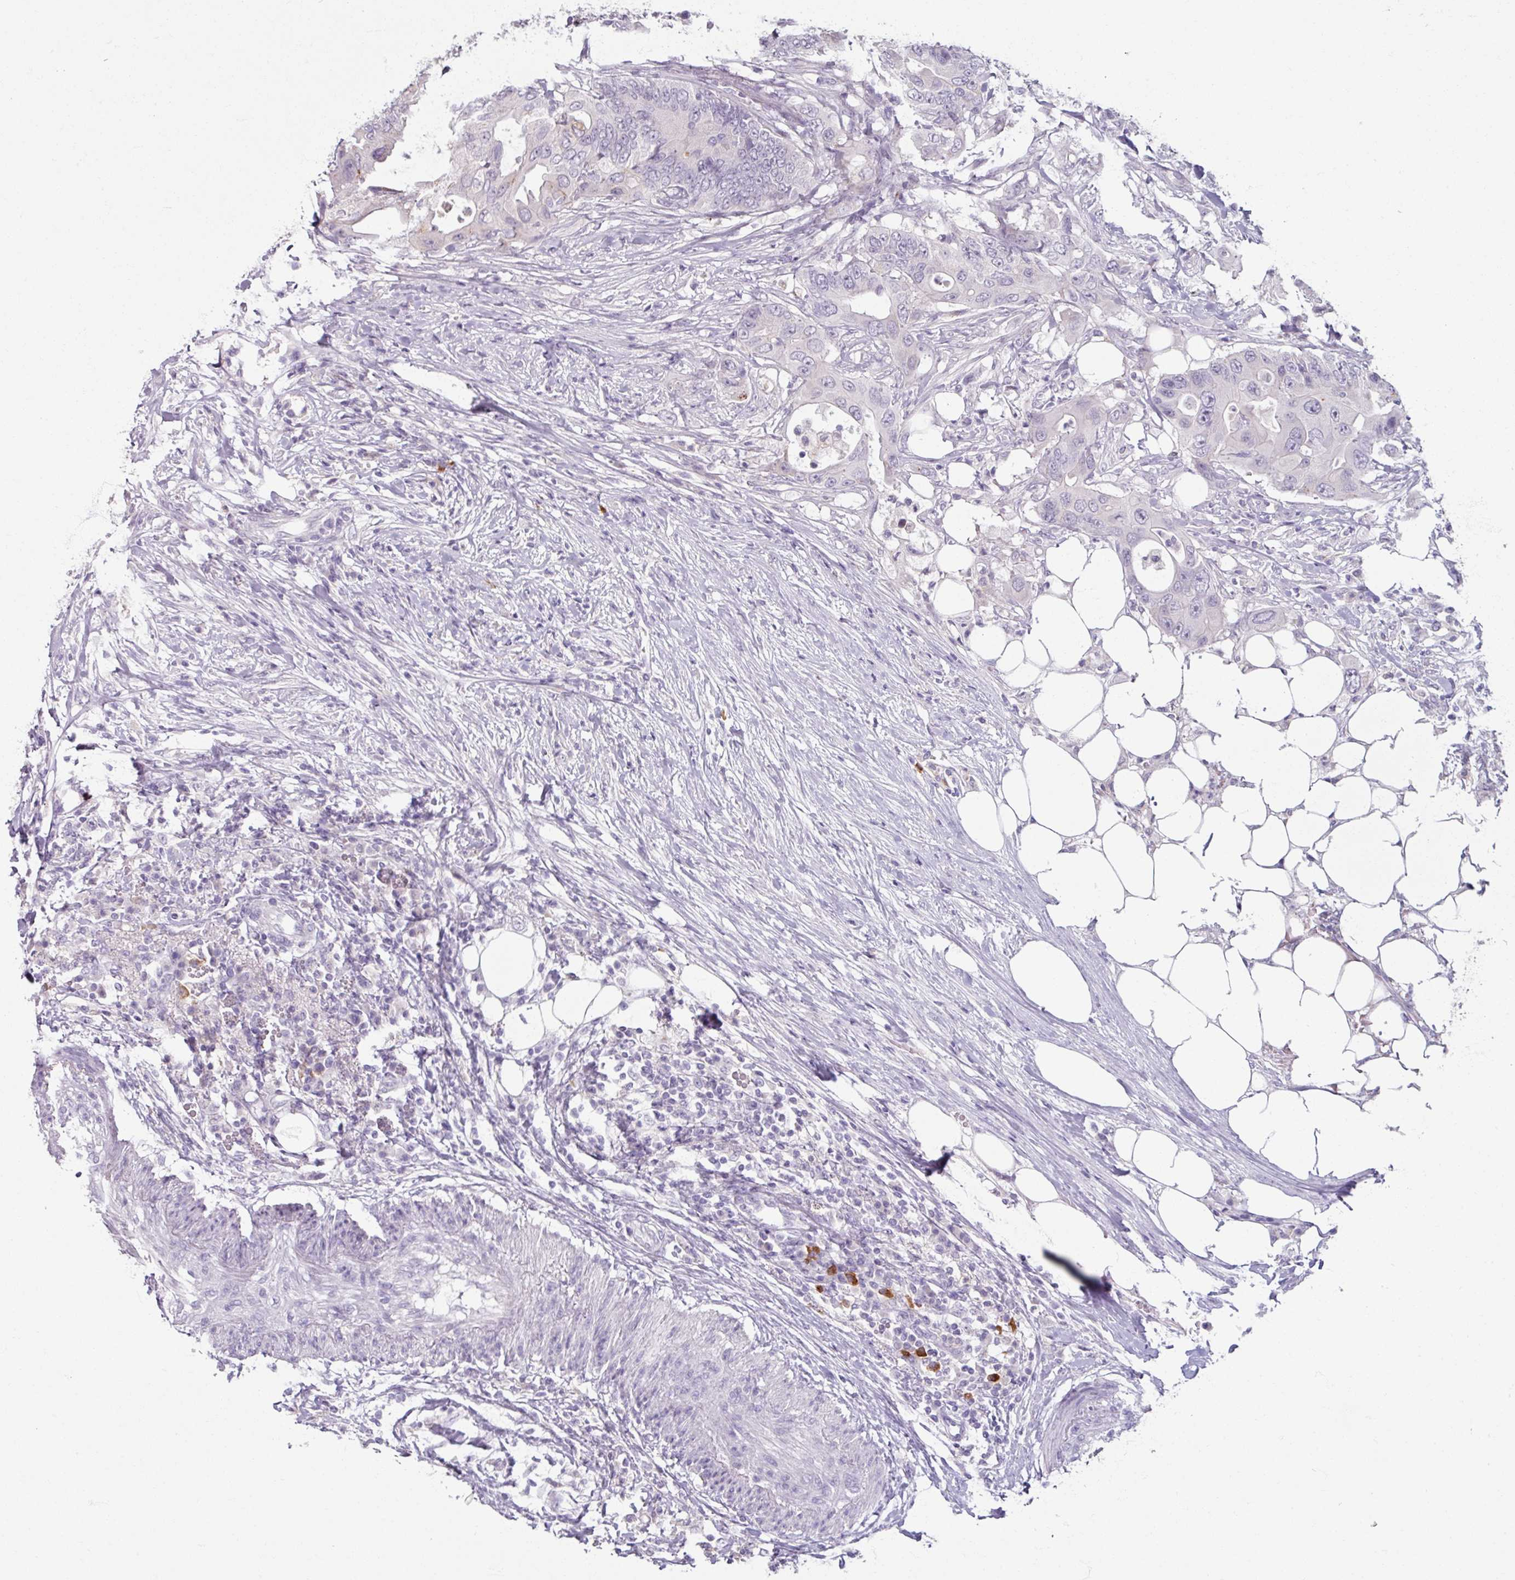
{"staining": {"intensity": "weak", "quantity": "<25%", "location": "cytoplasmic/membranous"}, "tissue": "colorectal cancer", "cell_type": "Tumor cells", "image_type": "cancer", "snomed": [{"axis": "morphology", "description": "Adenocarcinoma, NOS"}, {"axis": "topography", "description": "Colon"}], "caption": "DAB immunohistochemical staining of colorectal cancer exhibits no significant expression in tumor cells.", "gene": "SLC27A5", "patient": {"sex": "male", "age": 71}}